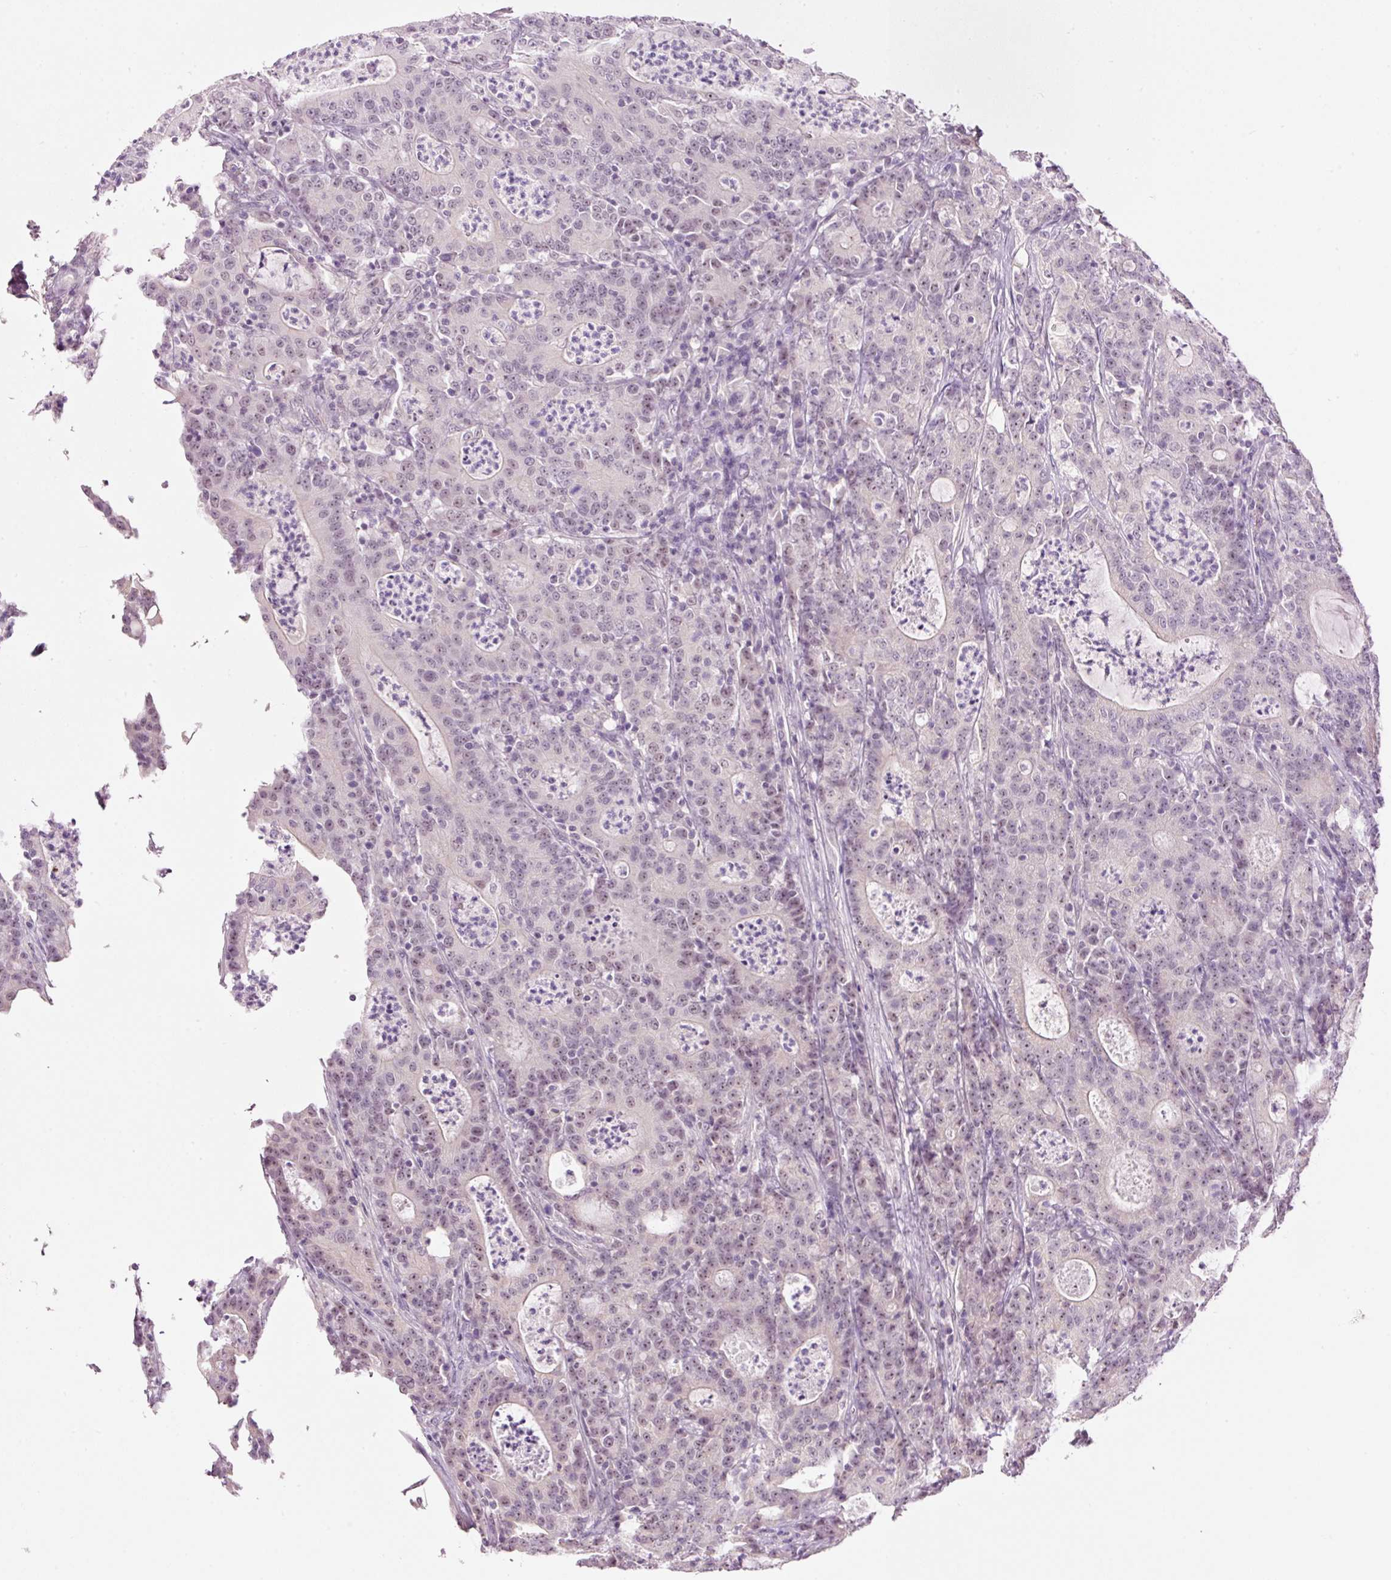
{"staining": {"intensity": "weak", "quantity": ">75%", "location": "nuclear"}, "tissue": "colorectal cancer", "cell_type": "Tumor cells", "image_type": "cancer", "snomed": [{"axis": "morphology", "description": "Adenocarcinoma, NOS"}, {"axis": "topography", "description": "Colon"}], "caption": "Colorectal adenocarcinoma stained for a protein shows weak nuclear positivity in tumor cells. The protein of interest is shown in brown color, while the nuclei are stained blue.", "gene": "GCG", "patient": {"sex": "male", "age": 83}}